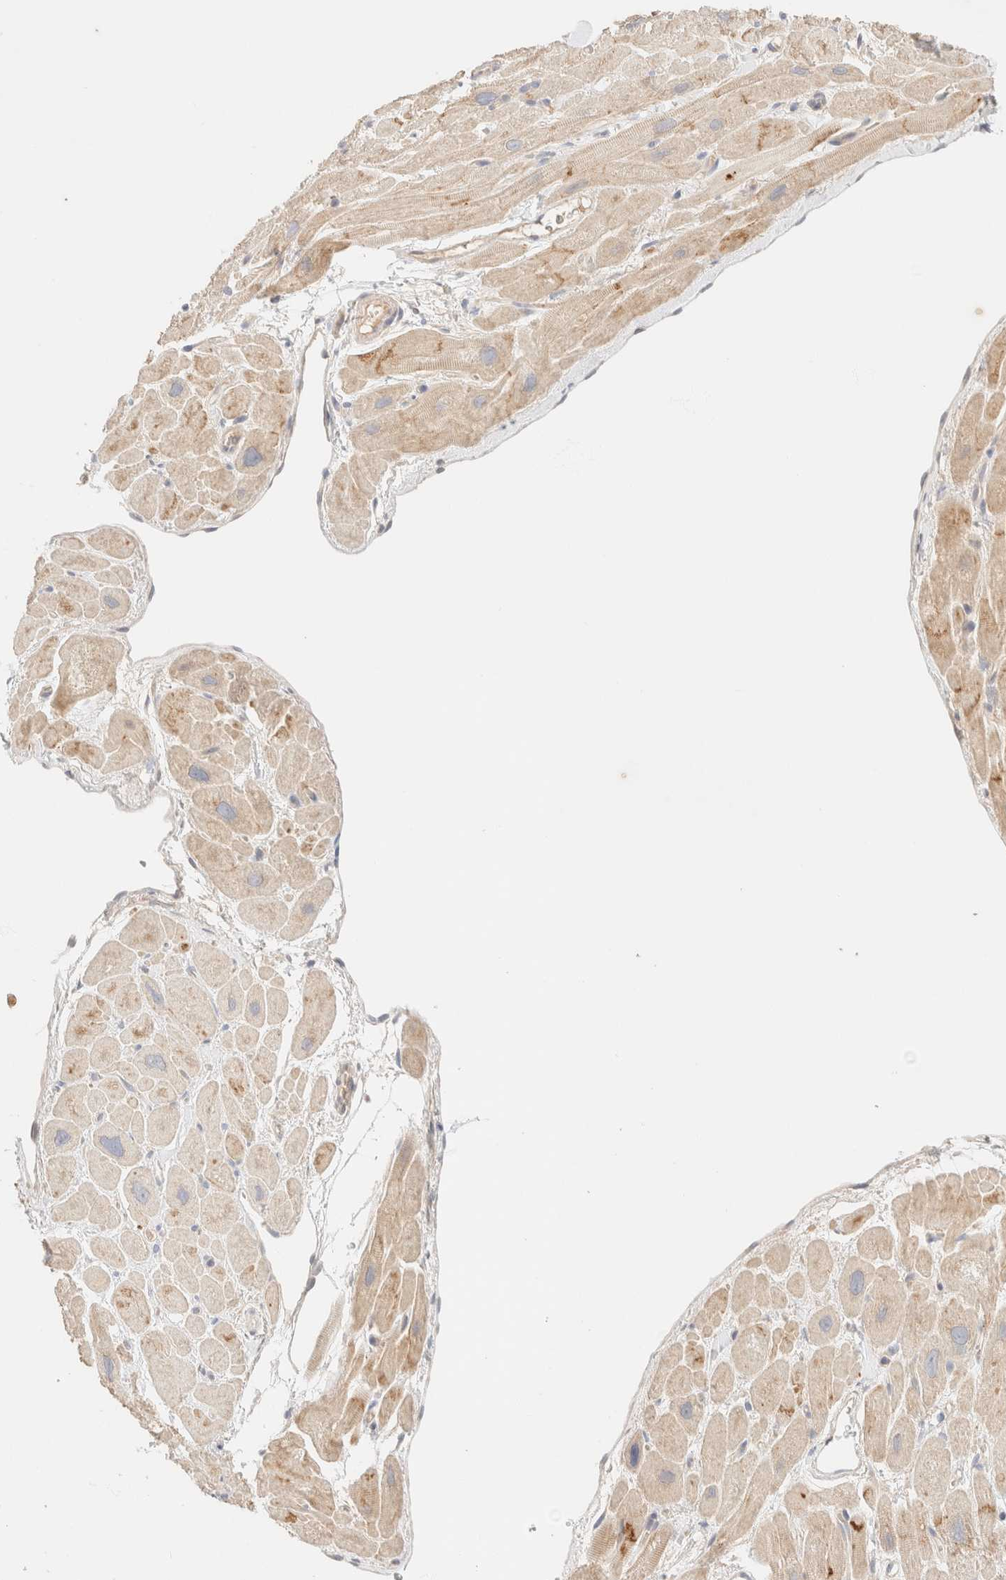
{"staining": {"intensity": "moderate", "quantity": "25%-75%", "location": "cytoplasmic/membranous"}, "tissue": "heart muscle", "cell_type": "Cardiomyocytes", "image_type": "normal", "snomed": [{"axis": "morphology", "description": "Normal tissue, NOS"}, {"axis": "topography", "description": "Heart"}], "caption": "Protein staining of unremarkable heart muscle demonstrates moderate cytoplasmic/membranous expression in about 25%-75% of cardiomyocytes.", "gene": "SGSM2", "patient": {"sex": "male", "age": 49}}